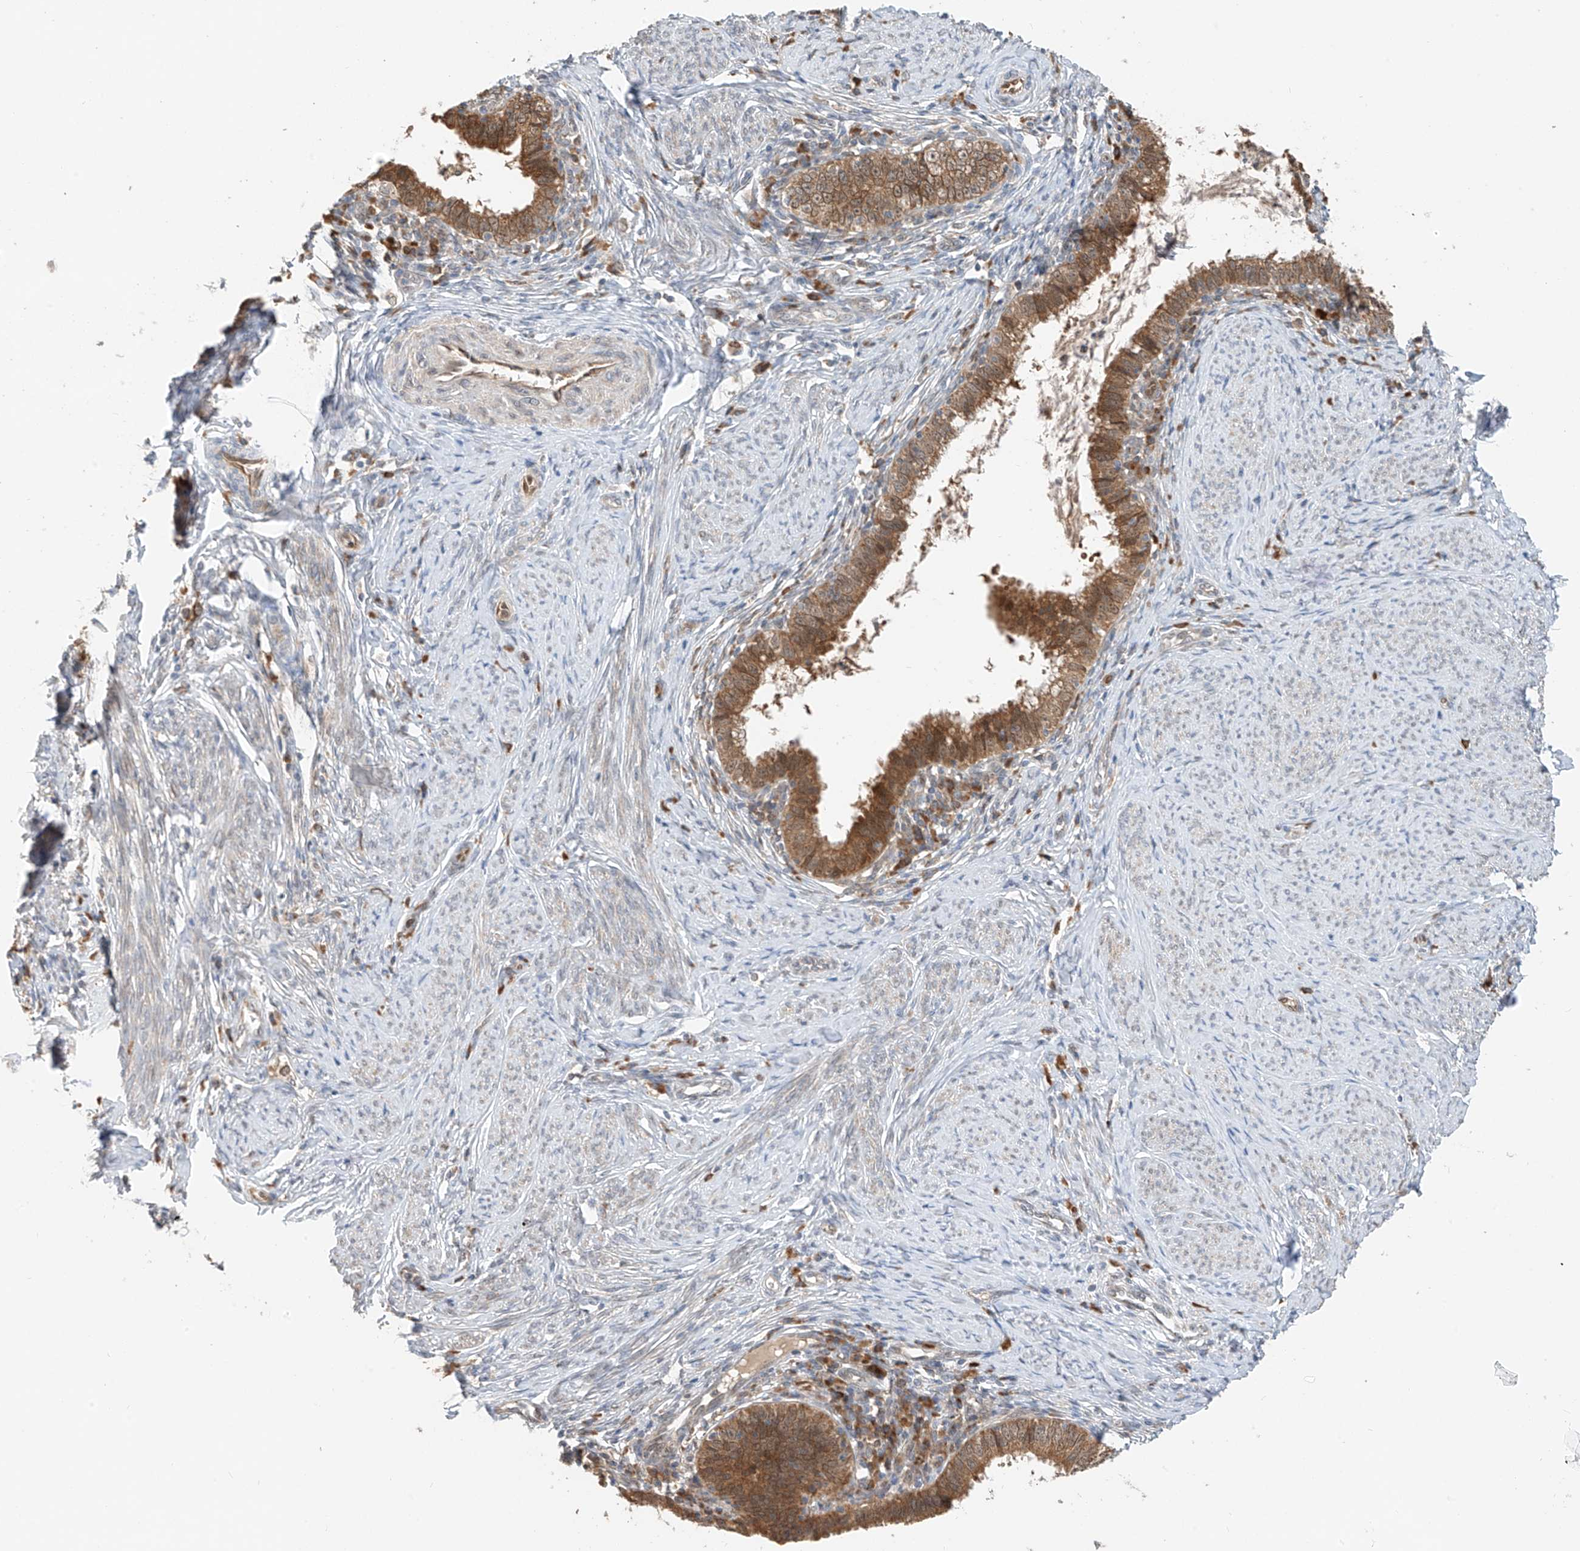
{"staining": {"intensity": "strong", "quantity": ">75%", "location": "cytoplasmic/membranous"}, "tissue": "cervical cancer", "cell_type": "Tumor cells", "image_type": "cancer", "snomed": [{"axis": "morphology", "description": "Adenocarcinoma, NOS"}, {"axis": "topography", "description": "Cervix"}], "caption": "Cervical adenocarcinoma was stained to show a protein in brown. There is high levels of strong cytoplasmic/membranous positivity in approximately >75% of tumor cells.", "gene": "PPA2", "patient": {"sex": "female", "age": 36}}